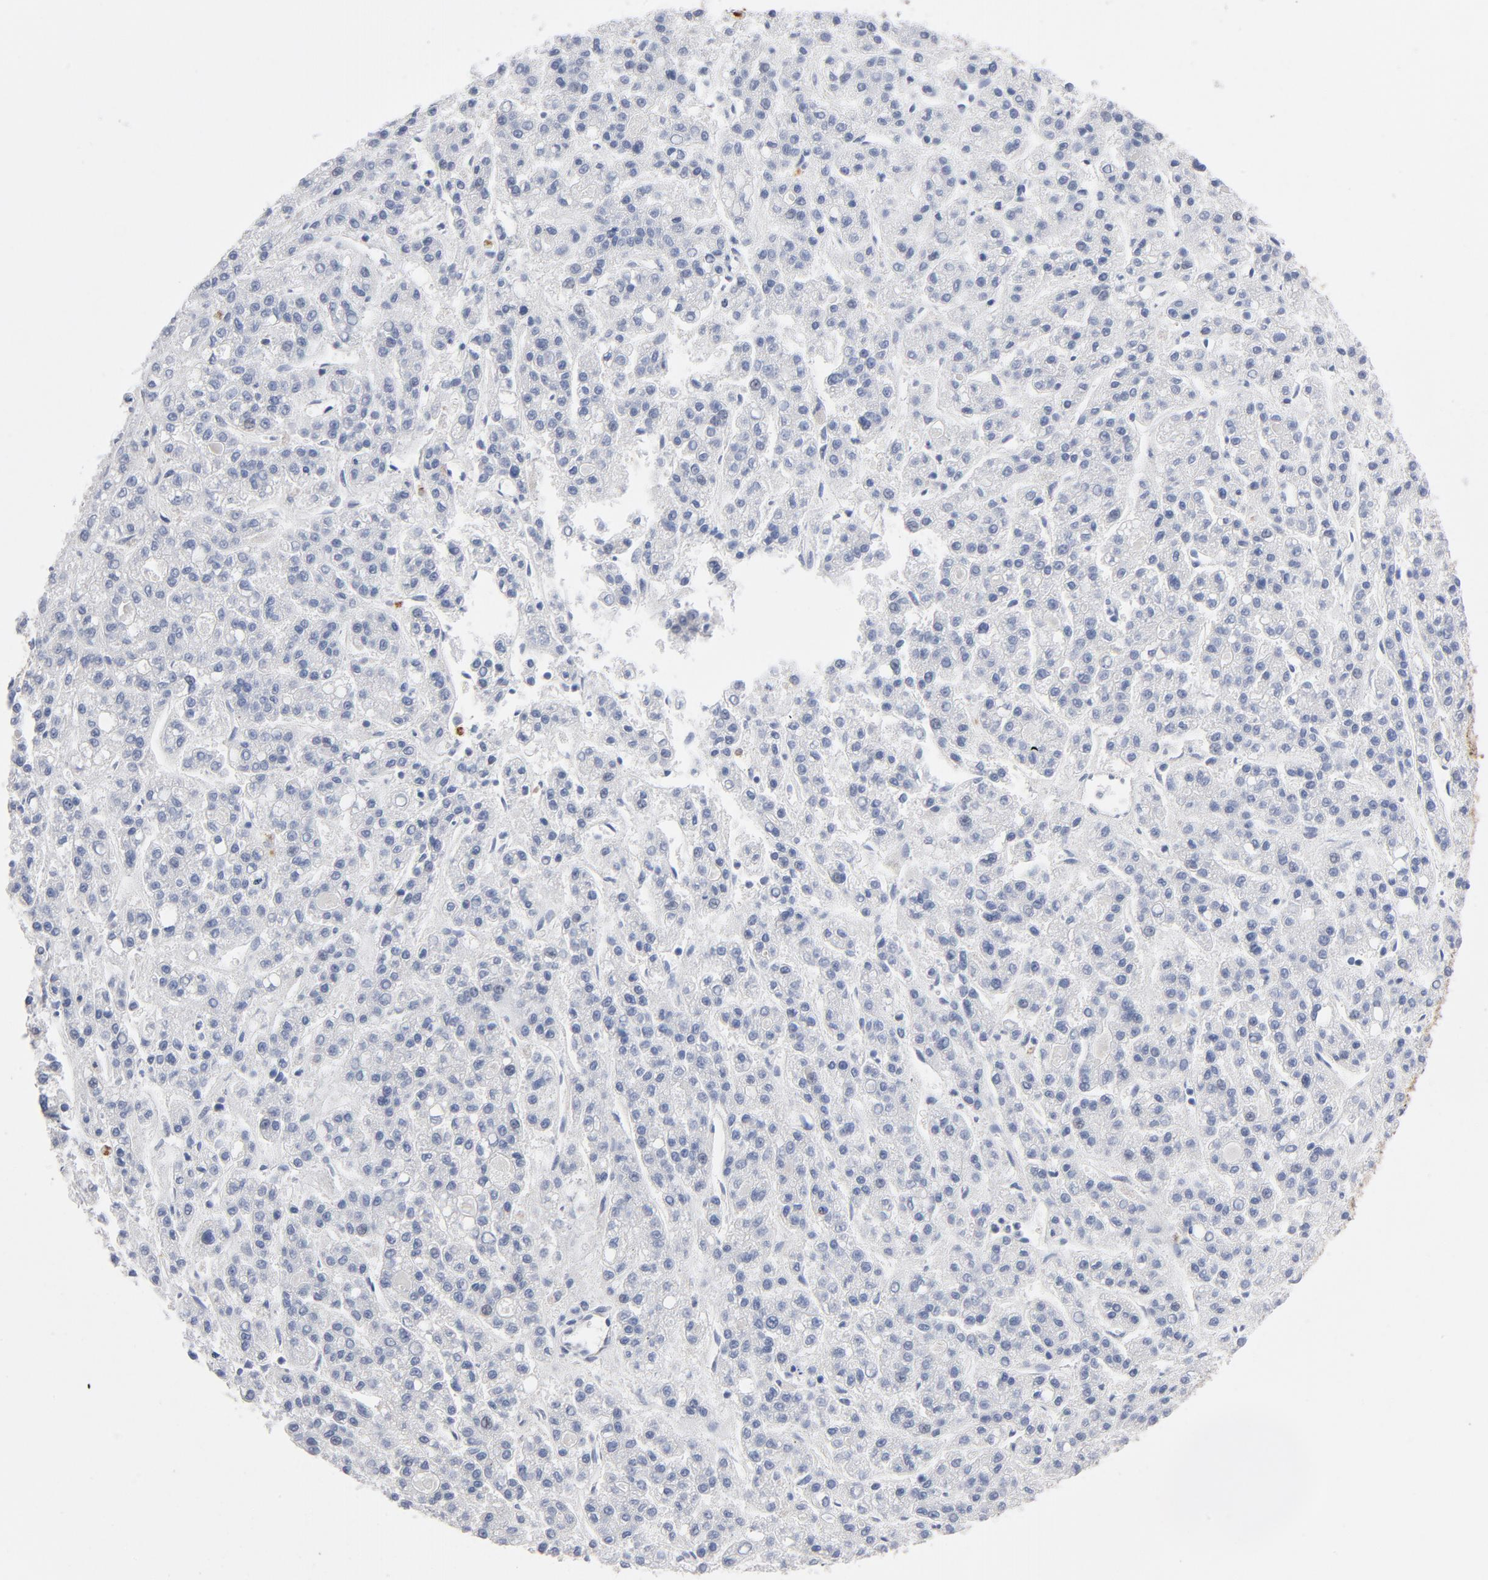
{"staining": {"intensity": "negative", "quantity": "none", "location": "none"}, "tissue": "liver cancer", "cell_type": "Tumor cells", "image_type": "cancer", "snomed": [{"axis": "morphology", "description": "Carcinoma, Hepatocellular, NOS"}, {"axis": "topography", "description": "Liver"}], "caption": "Histopathology image shows no protein expression in tumor cells of liver cancer tissue.", "gene": "ASMTL", "patient": {"sex": "male", "age": 70}}